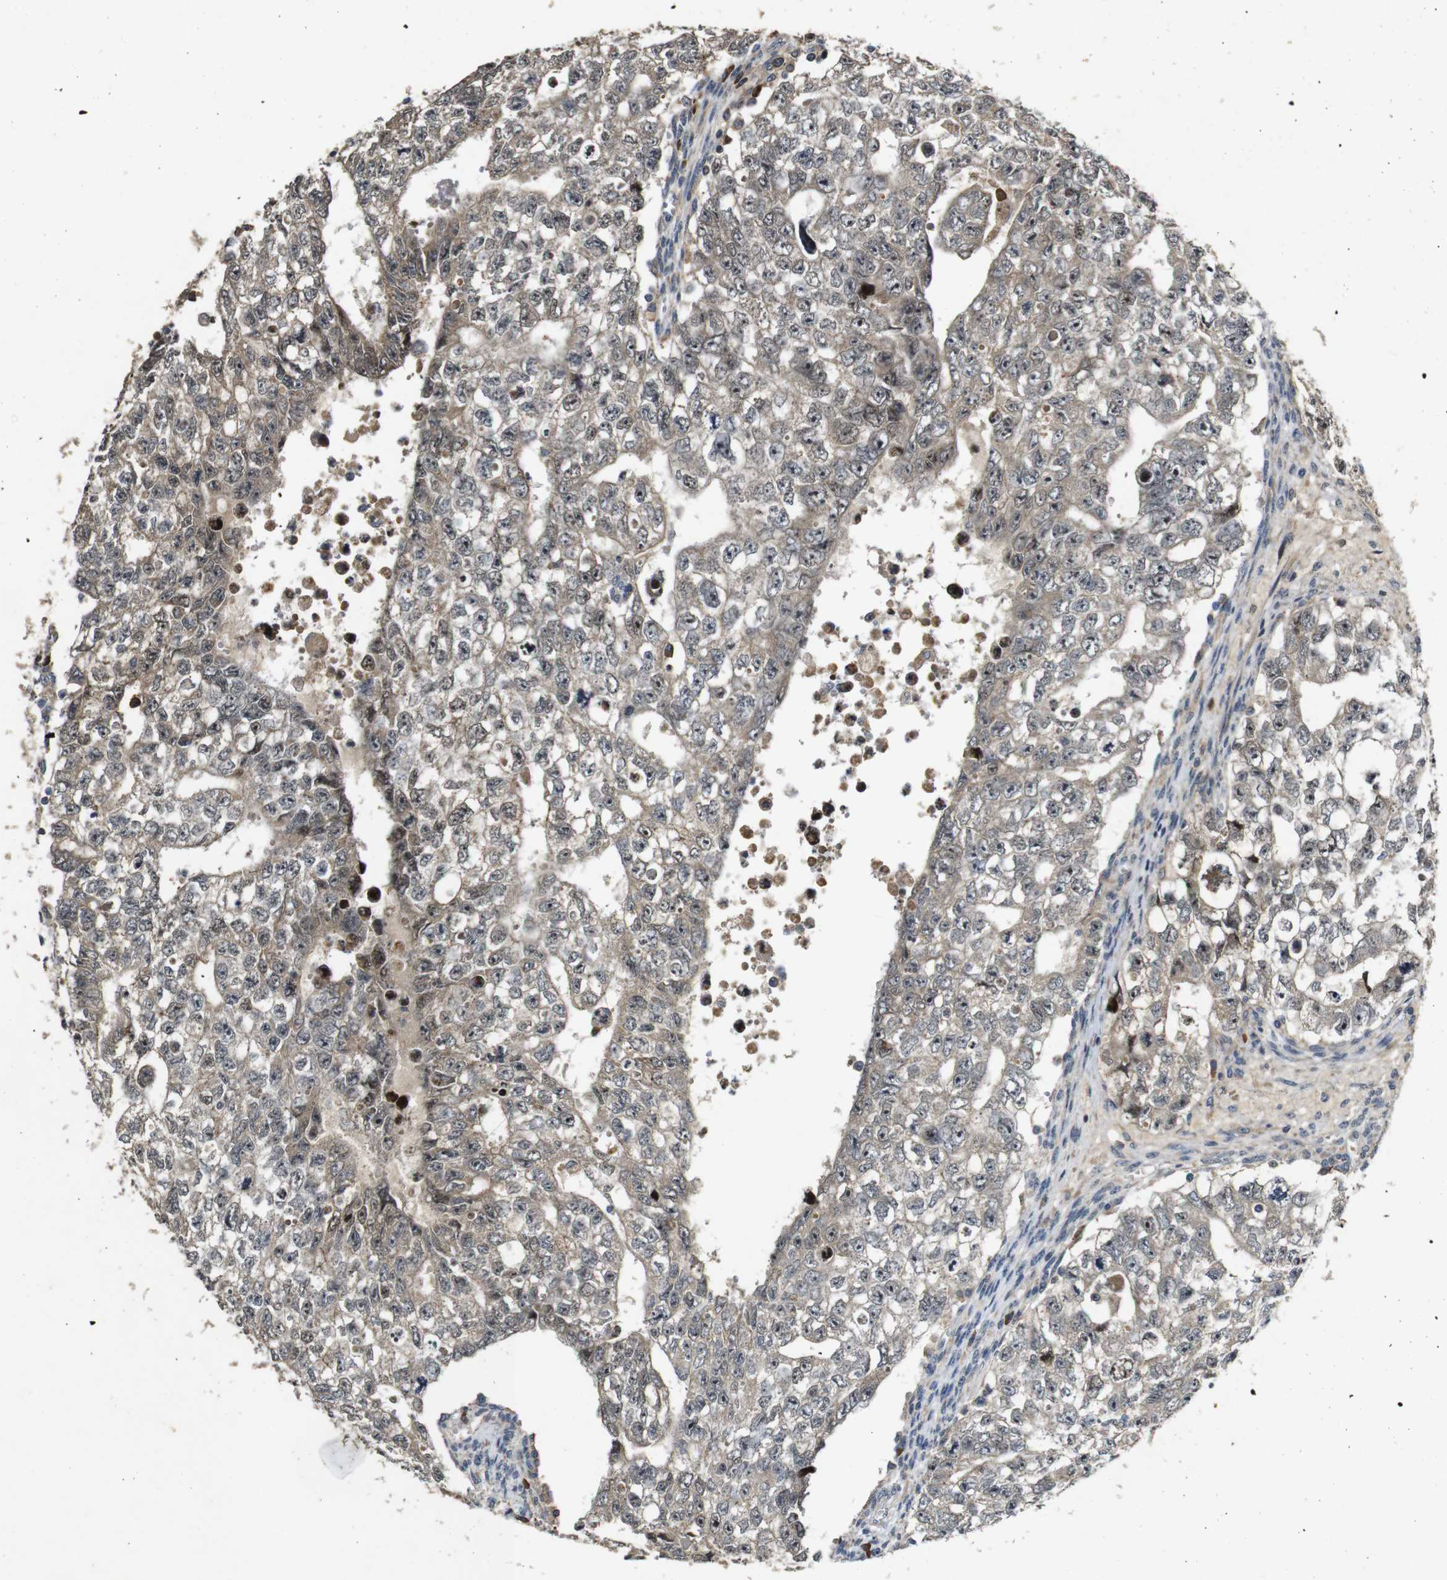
{"staining": {"intensity": "weak", "quantity": "25%-75%", "location": "cytoplasmic/membranous,nuclear"}, "tissue": "testis cancer", "cell_type": "Tumor cells", "image_type": "cancer", "snomed": [{"axis": "morphology", "description": "Seminoma, NOS"}, {"axis": "morphology", "description": "Carcinoma, Embryonal, NOS"}, {"axis": "topography", "description": "Testis"}], "caption": "Testis embryonal carcinoma tissue shows weak cytoplasmic/membranous and nuclear expression in approximately 25%-75% of tumor cells, visualized by immunohistochemistry. The protein of interest is stained brown, and the nuclei are stained in blue (DAB (3,3'-diaminobenzidine) IHC with brightfield microscopy, high magnification).", "gene": "MAGI2", "patient": {"sex": "male", "age": 38}}